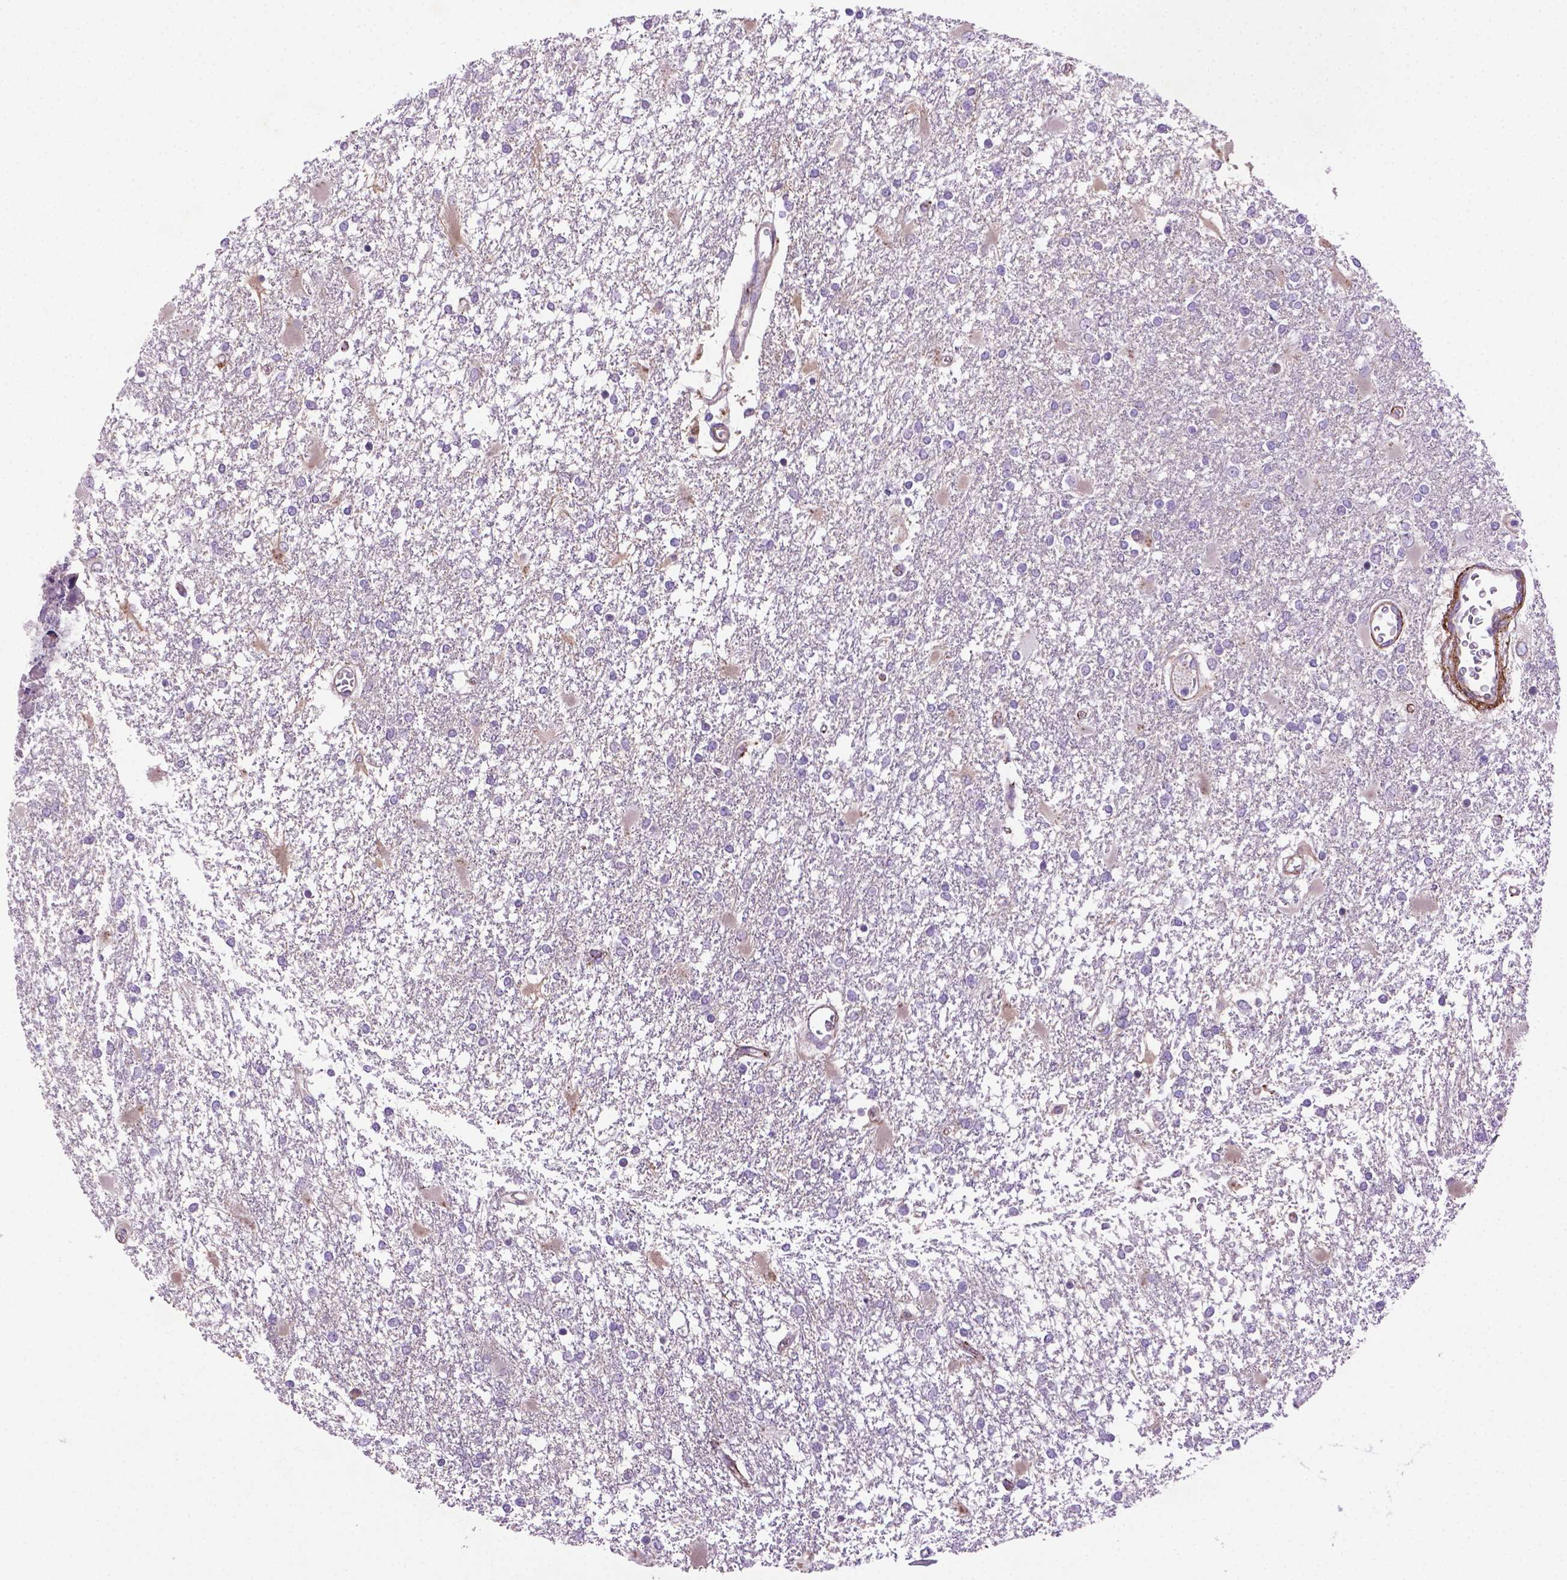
{"staining": {"intensity": "negative", "quantity": "none", "location": "none"}, "tissue": "glioma", "cell_type": "Tumor cells", "image_type": "cancer", "snomed": [{"axis": "morphology", "description": "Glioma, malignant, High grade"}, {"axis": "topography", "description": "Cerebral cortex"}], "caption": "Tumor cells show no significant positivity in malignant glioma (high-grade).", "gene": "CCER2", "patient": {"sex": "male", "age": 79}}